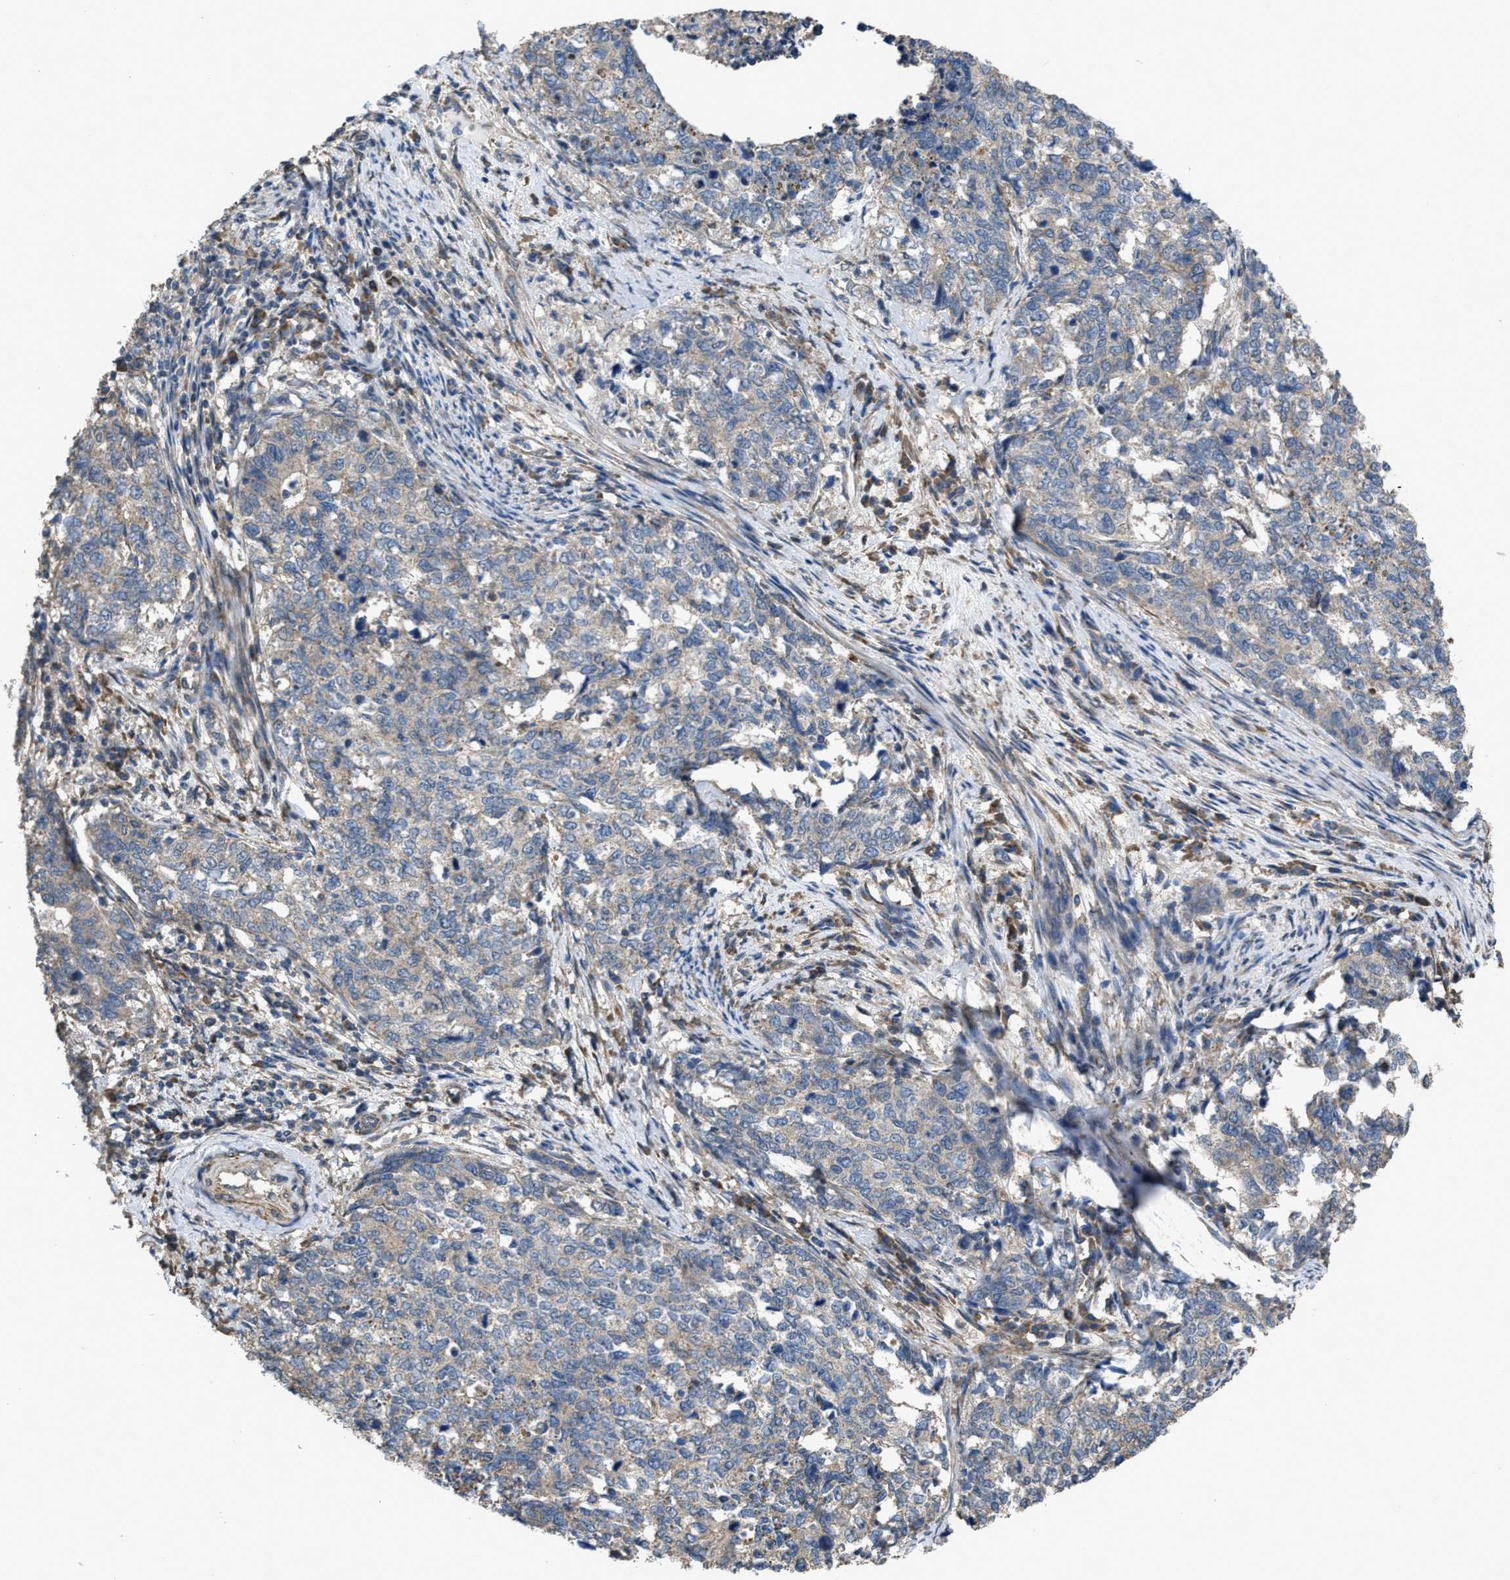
{"staining": {"intensity": "weak", "quantity": "<25%", "location": "cytoplasmic/membranous"}, "tissue": "cervical cancer", "cell_type": "Tumor cells", "image_type": "cancer", "snomed": [{"axis": "morphology", "description": "Squamous cell carcinoma, NOS"}, {"axis": "topography", "description": "Cervix"}], "caption": "The histopathology image exhibits no staining of tumor cells in cervical cancer (squamous cell carcinoma).", "gene": "ARL6", "patient": {"sex": "female", "age": 63}}